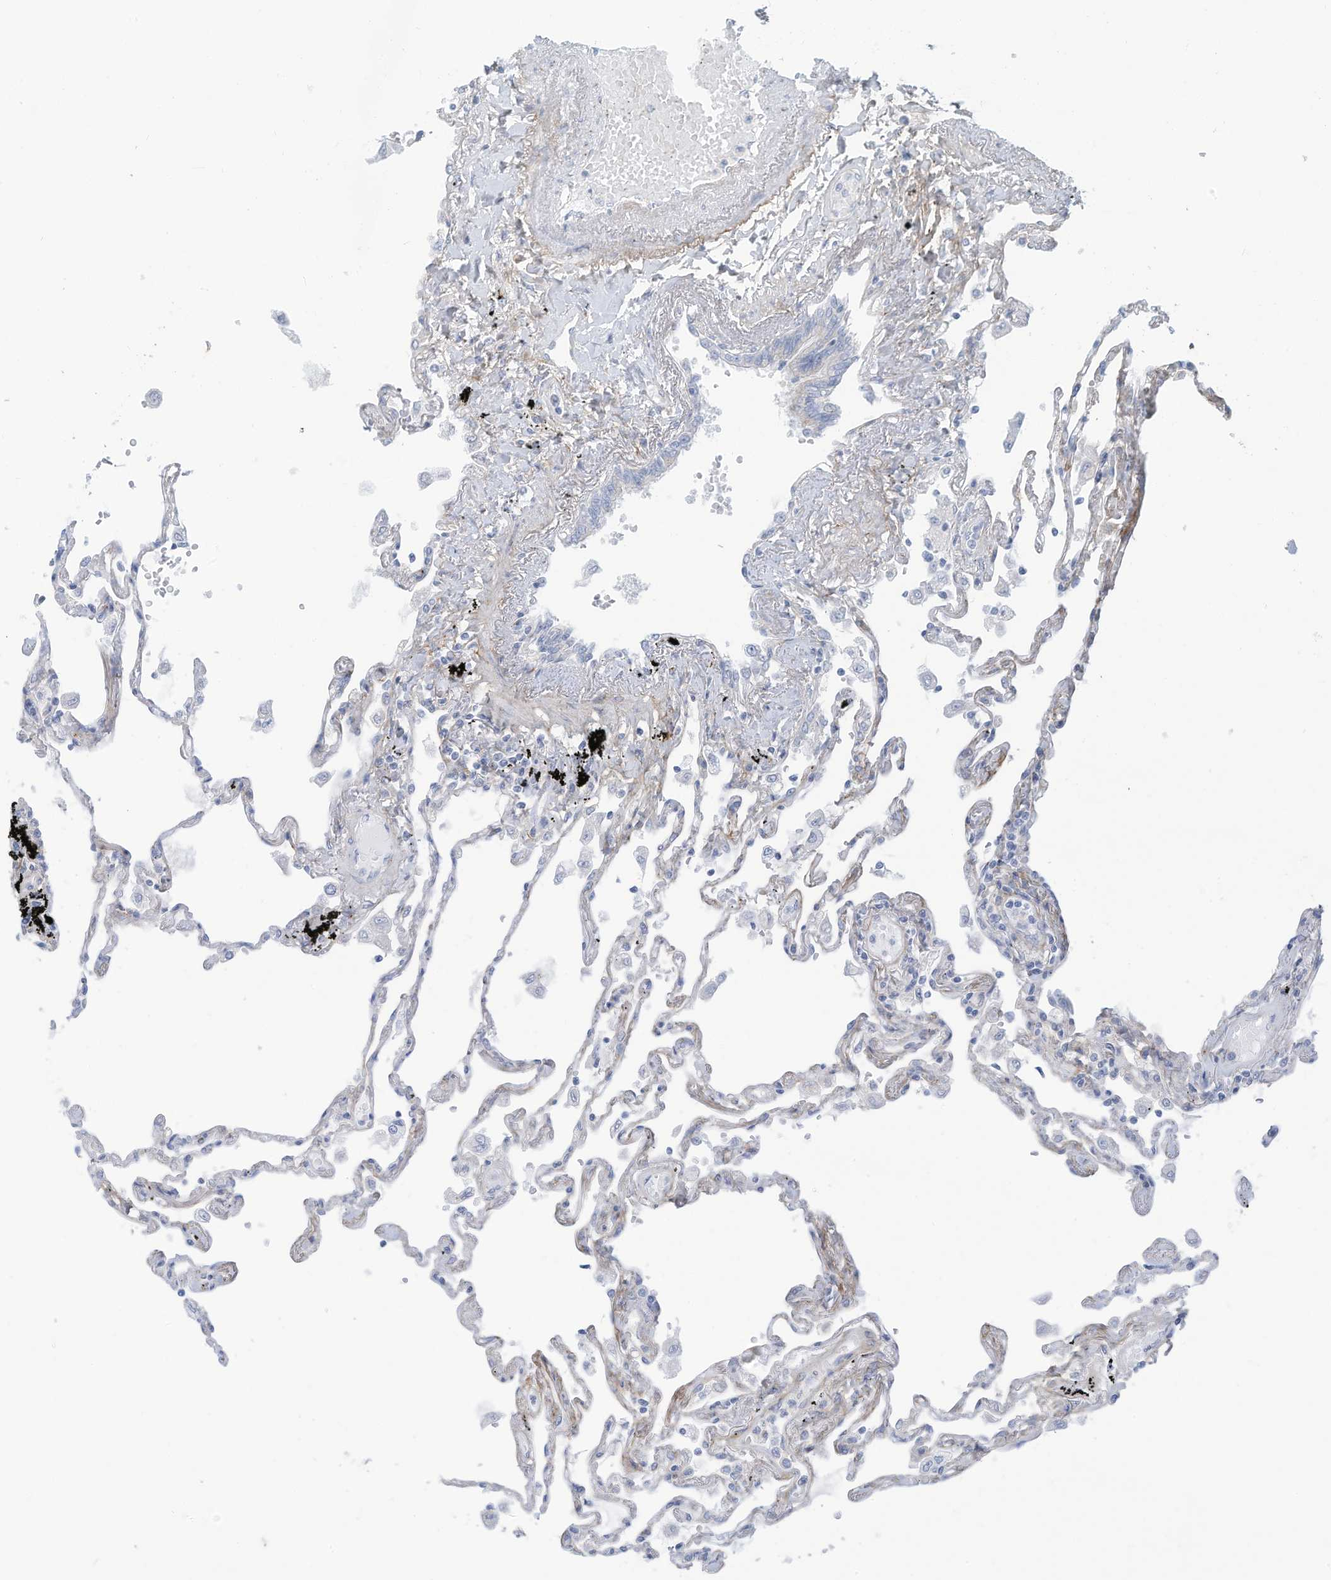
{"staining": {"intensity": "negative", "quantity": "none", "location": "none"}, "tissue": "lung", "cell_type": "Alveolar cells", "image_type": "normal", "snomed": [{"axis": "morphology", "description": "Normal tissue, NOS"}, {"axis": "topography", "description": "Lung"}], "caption": "The histopathology image shows no staining of alveolar cells in benign lung. The staining is performed using DAB brown chromogen with nuclei counter-stained in using hematoxylin.", "gene": "TRMT2B", "patient": {"sex": "female", "age": 67}}